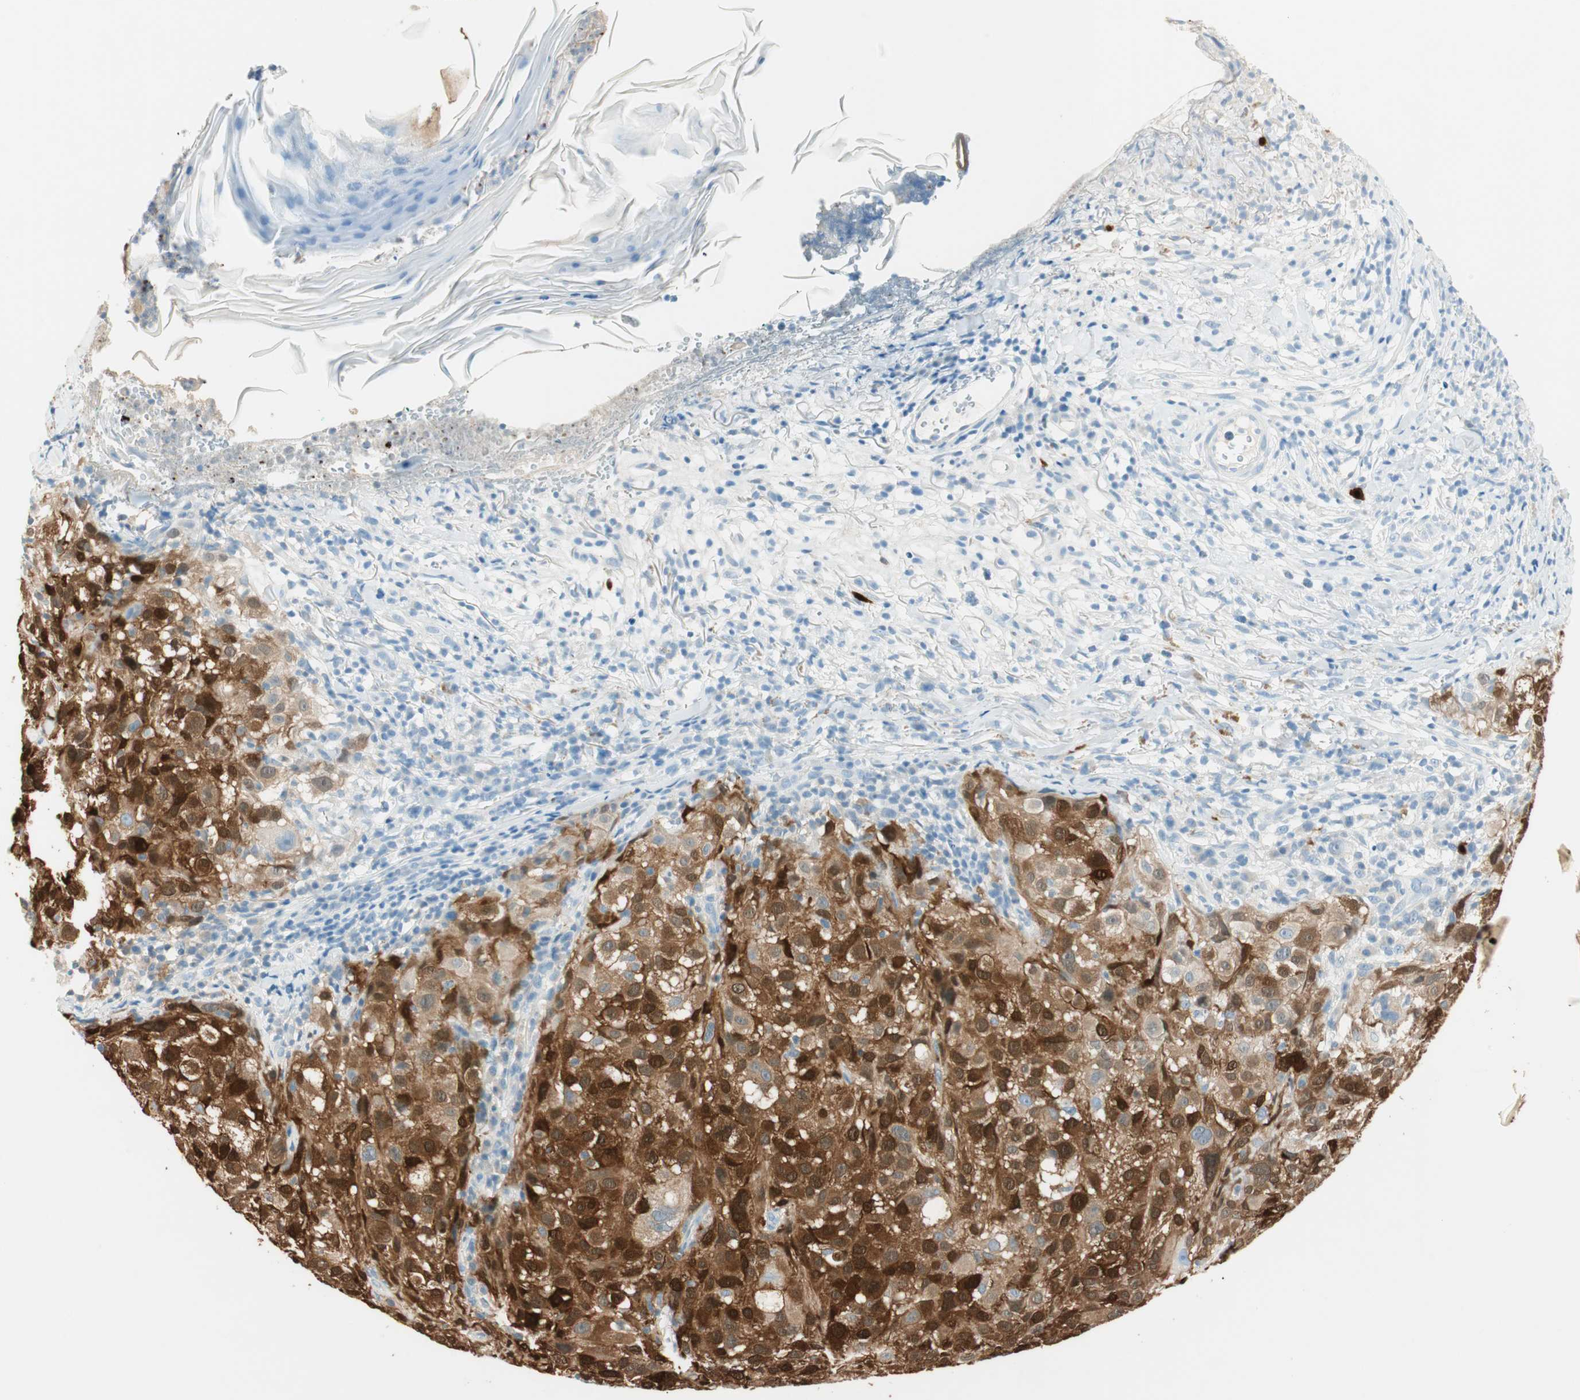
{"staining": {"intensity": "strong", "quantity": ">75%", "location": "cytoplasmic/membranous,nuclear"}, "tissue": "melanoma", "cell_type": "Tumor cells", "image_type": "cancer", "snomed": [{"axis": "morphology", "description": "Necrosis, NOS"}, {"axis": "morphology", "description": "Malignant melanoma, NOS"}, {"axis": "topography", "description": "Skin"}], "caption": "IHC histopathology image of neoplastic tissue: melanoma stained using immunohistochemistry displays high levels of strong protein expression localized specifically in the cytoplasmic/membranous and nuclear of tumor cells, appearing as a cytoplasmic/membranous and nuclear brown color.", "gene": "HPGD", "patient": {"sex": "female", "age": 87}}